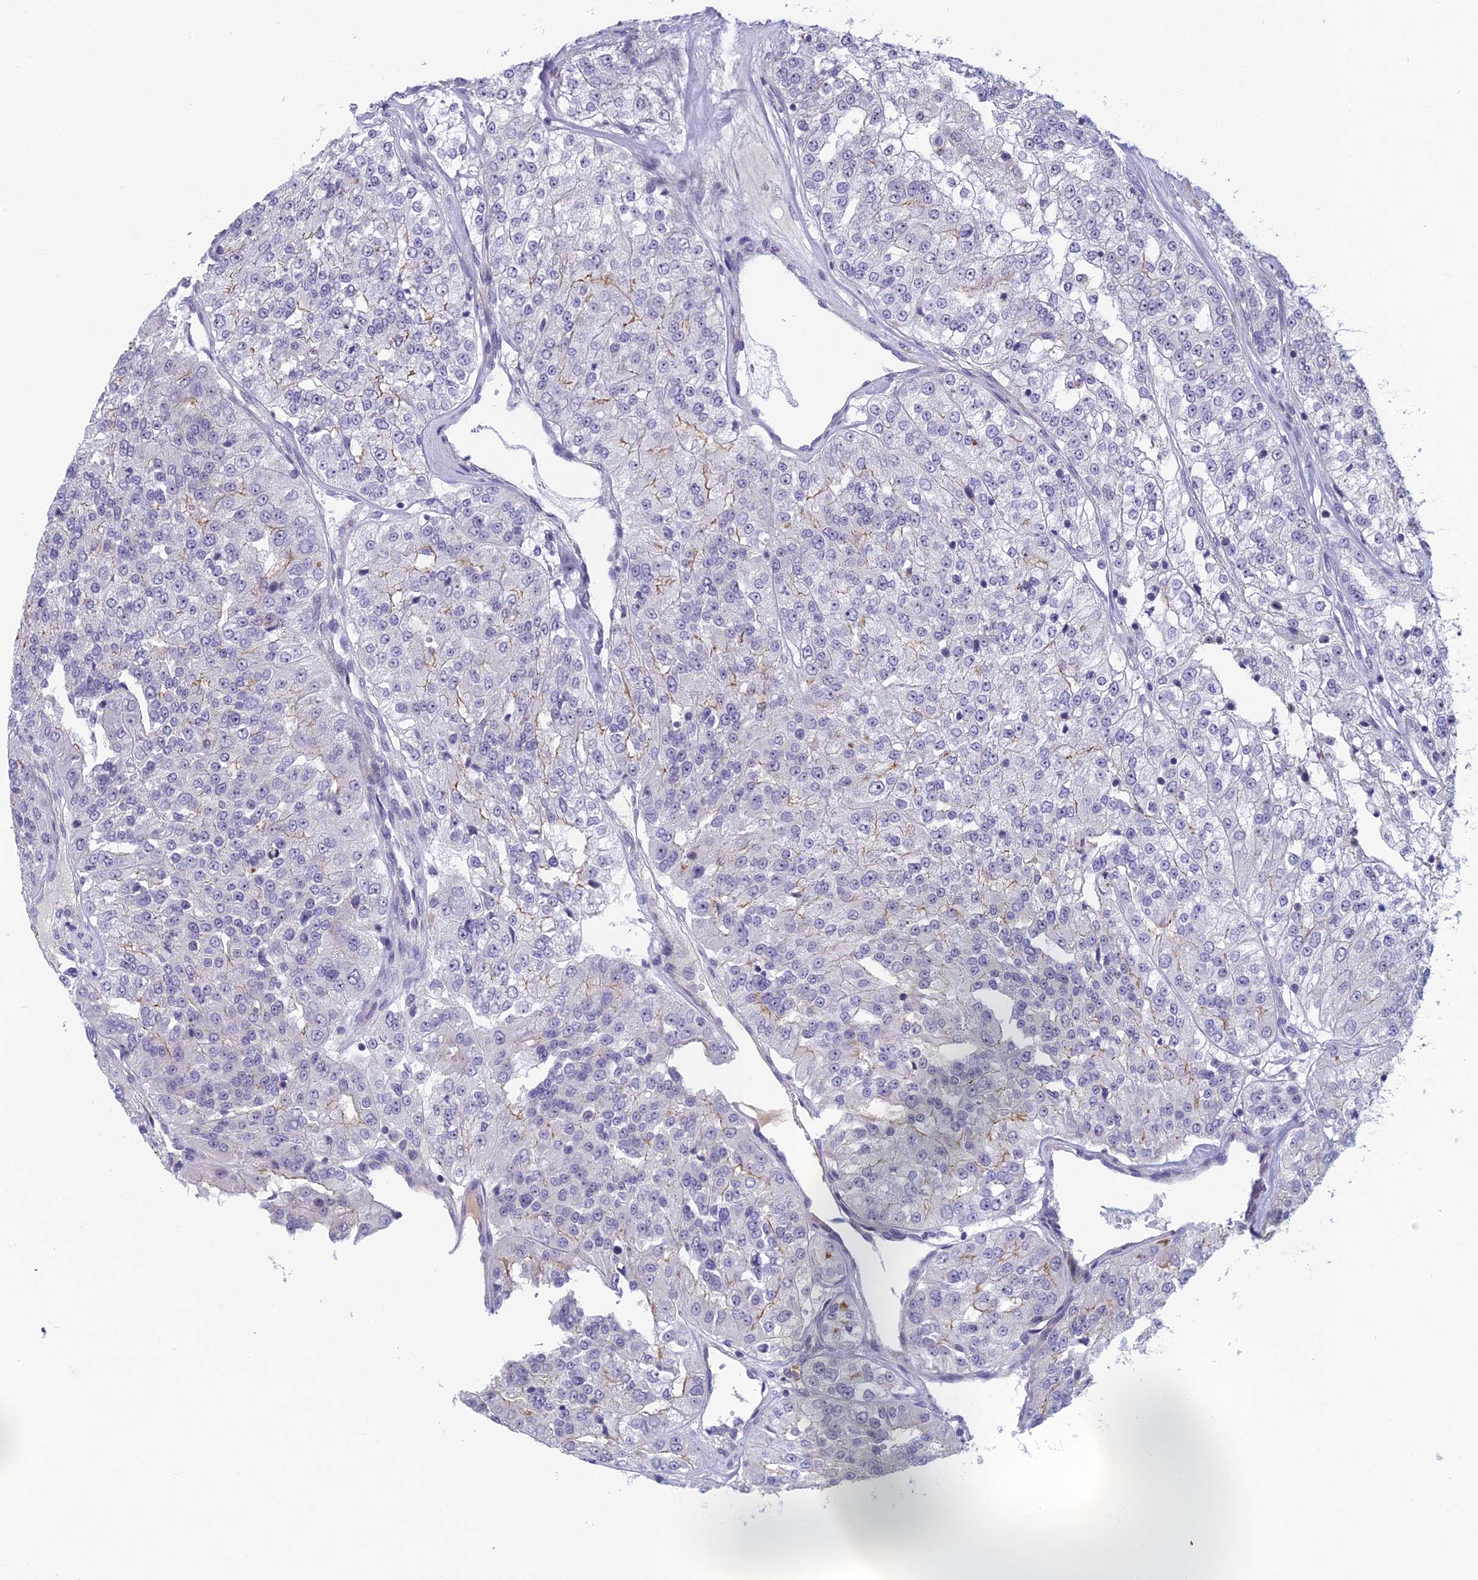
{"staining": {"intensity": "weak", "quantity": "<25%", "location": "cytoplasmic/membranous"}, "tissue": "renal cancer", "cell_type": "Tumor cells", "image_type": "cancer", "snomed": [{"axis": "morphology", "description": "Adenocarcinoma, NOS"}, {"axis": "topography", "description": "Kidney"}], "caption": "Renal cancer (adenocarcinoma) was stained to show a protein in brown. There is no significant staining in tumor cells.", "gene": "NOC2L", "patient": {"sex": "female", "age": 63}}